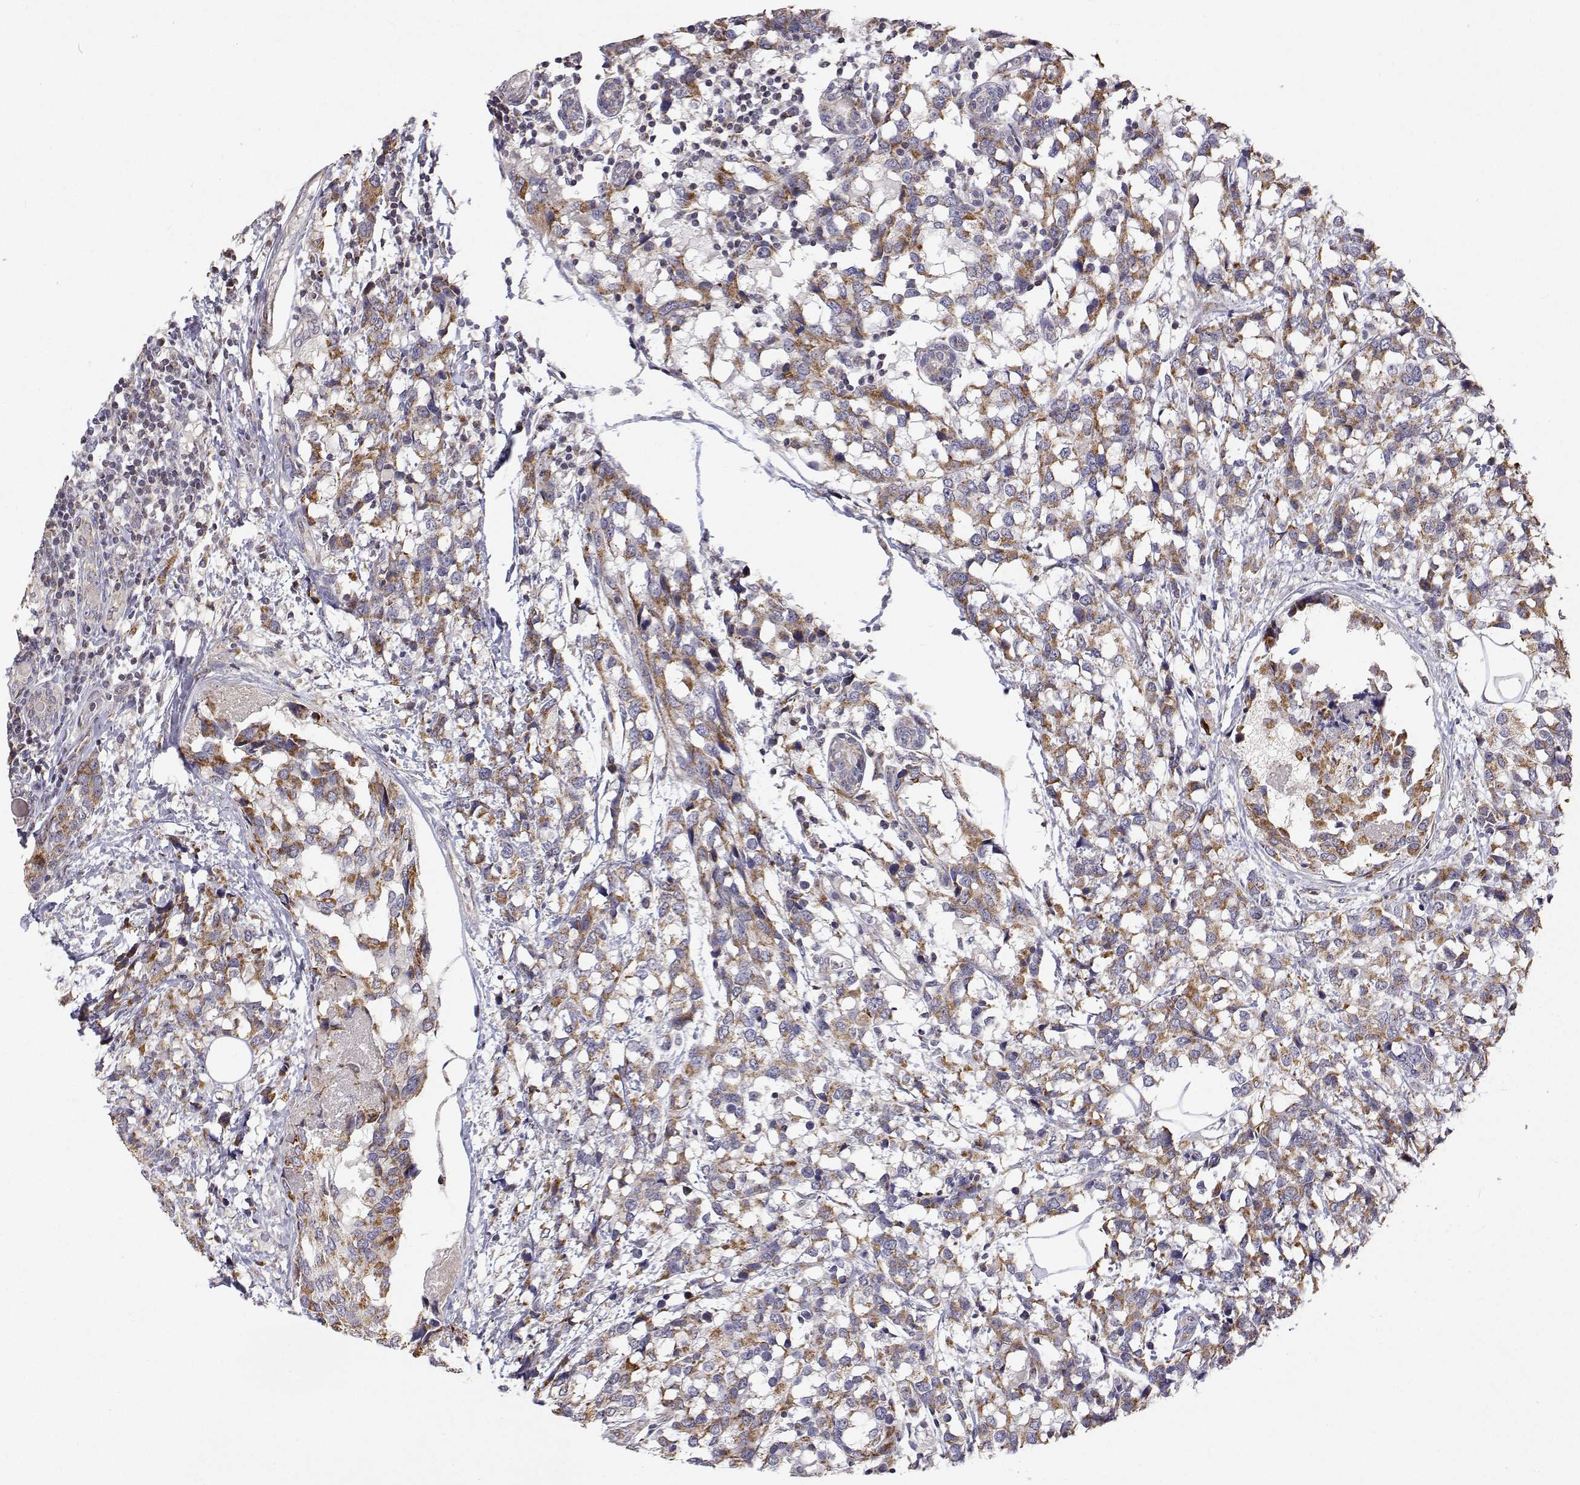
{"staining": {"intensity": "moderate", "quantity": ">75%", "location": "cytoplasmic/membranous"}, "tissue": "breast cancer", "cell_type": "Tumor cells", "image_type": "cancer", "snomed": [{"axis": "morphology", "description": "Lobular carcinoma"}, {"axis": "topography", "description": "Breast"}], "caption": "A high-resolution histopathology image shows immunohistochemistry staining of breast cancer, which shows moderate cytoplasmic/membranous staining in about >75% of tumor cells.", "gene": "MRPL3", "patient": {"sex": "female", "age": 59}}